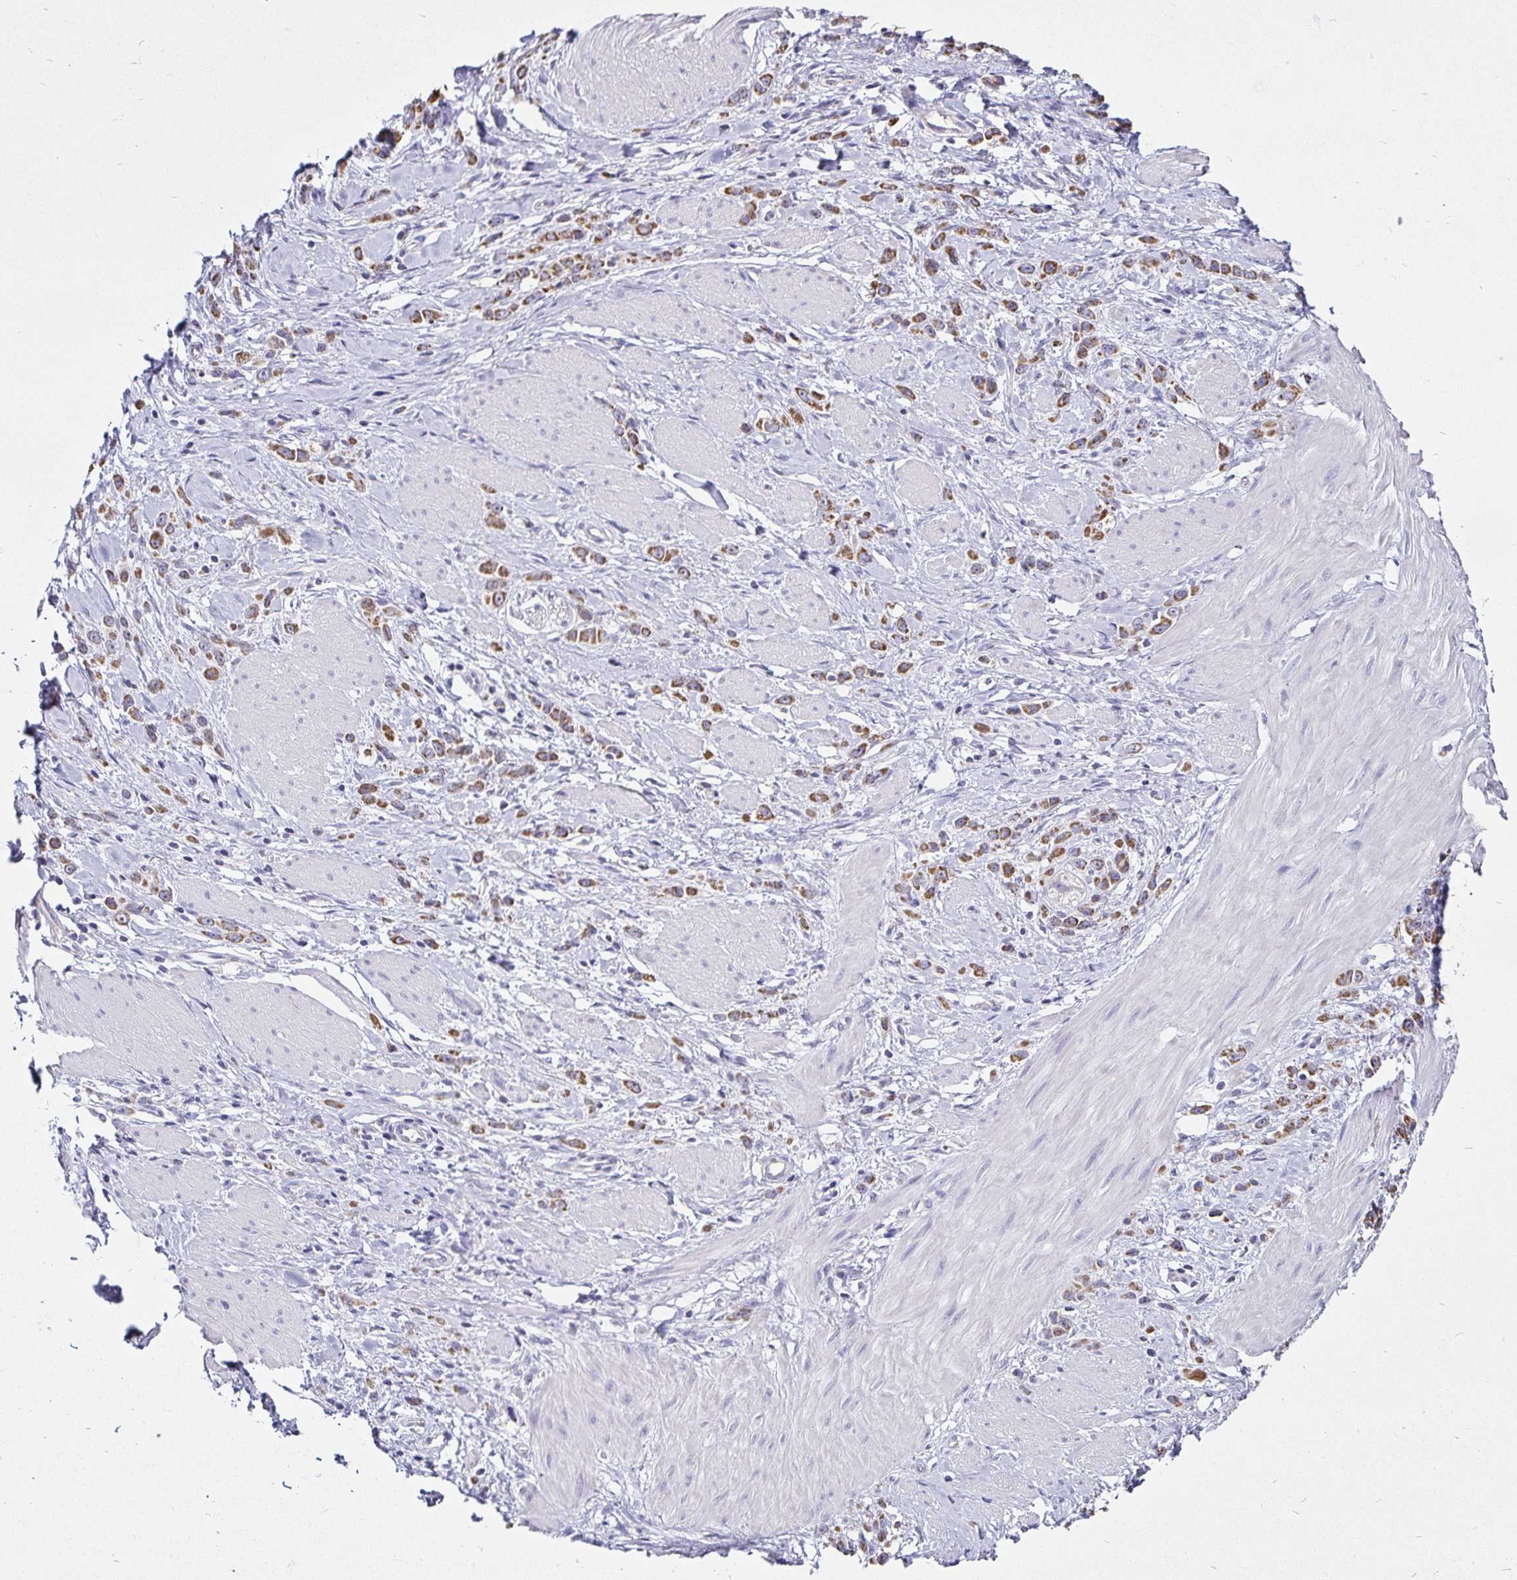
{"staining": {"intensity": "moderate", "quantity": ">75%", "location": "cytoplasmic/membranous"}, "tissue": "stomach cancer", "cell_type": "Tumor cells", "image_type": "cancer", "snomed": [{"axis": "morphology", "description": "Adenocarcinoma, NOS"}, {"axis": "topography", "description": "Stomach"}], "caption": "Brown immunohistochemical staining in human adenocarcinoma (stomach) demonstrates moderate cytoplasmic/membranous staining in about >75% of tumor cells.", "gene": "PGAM2", "patient": {"sex": "male", "age": 47}}